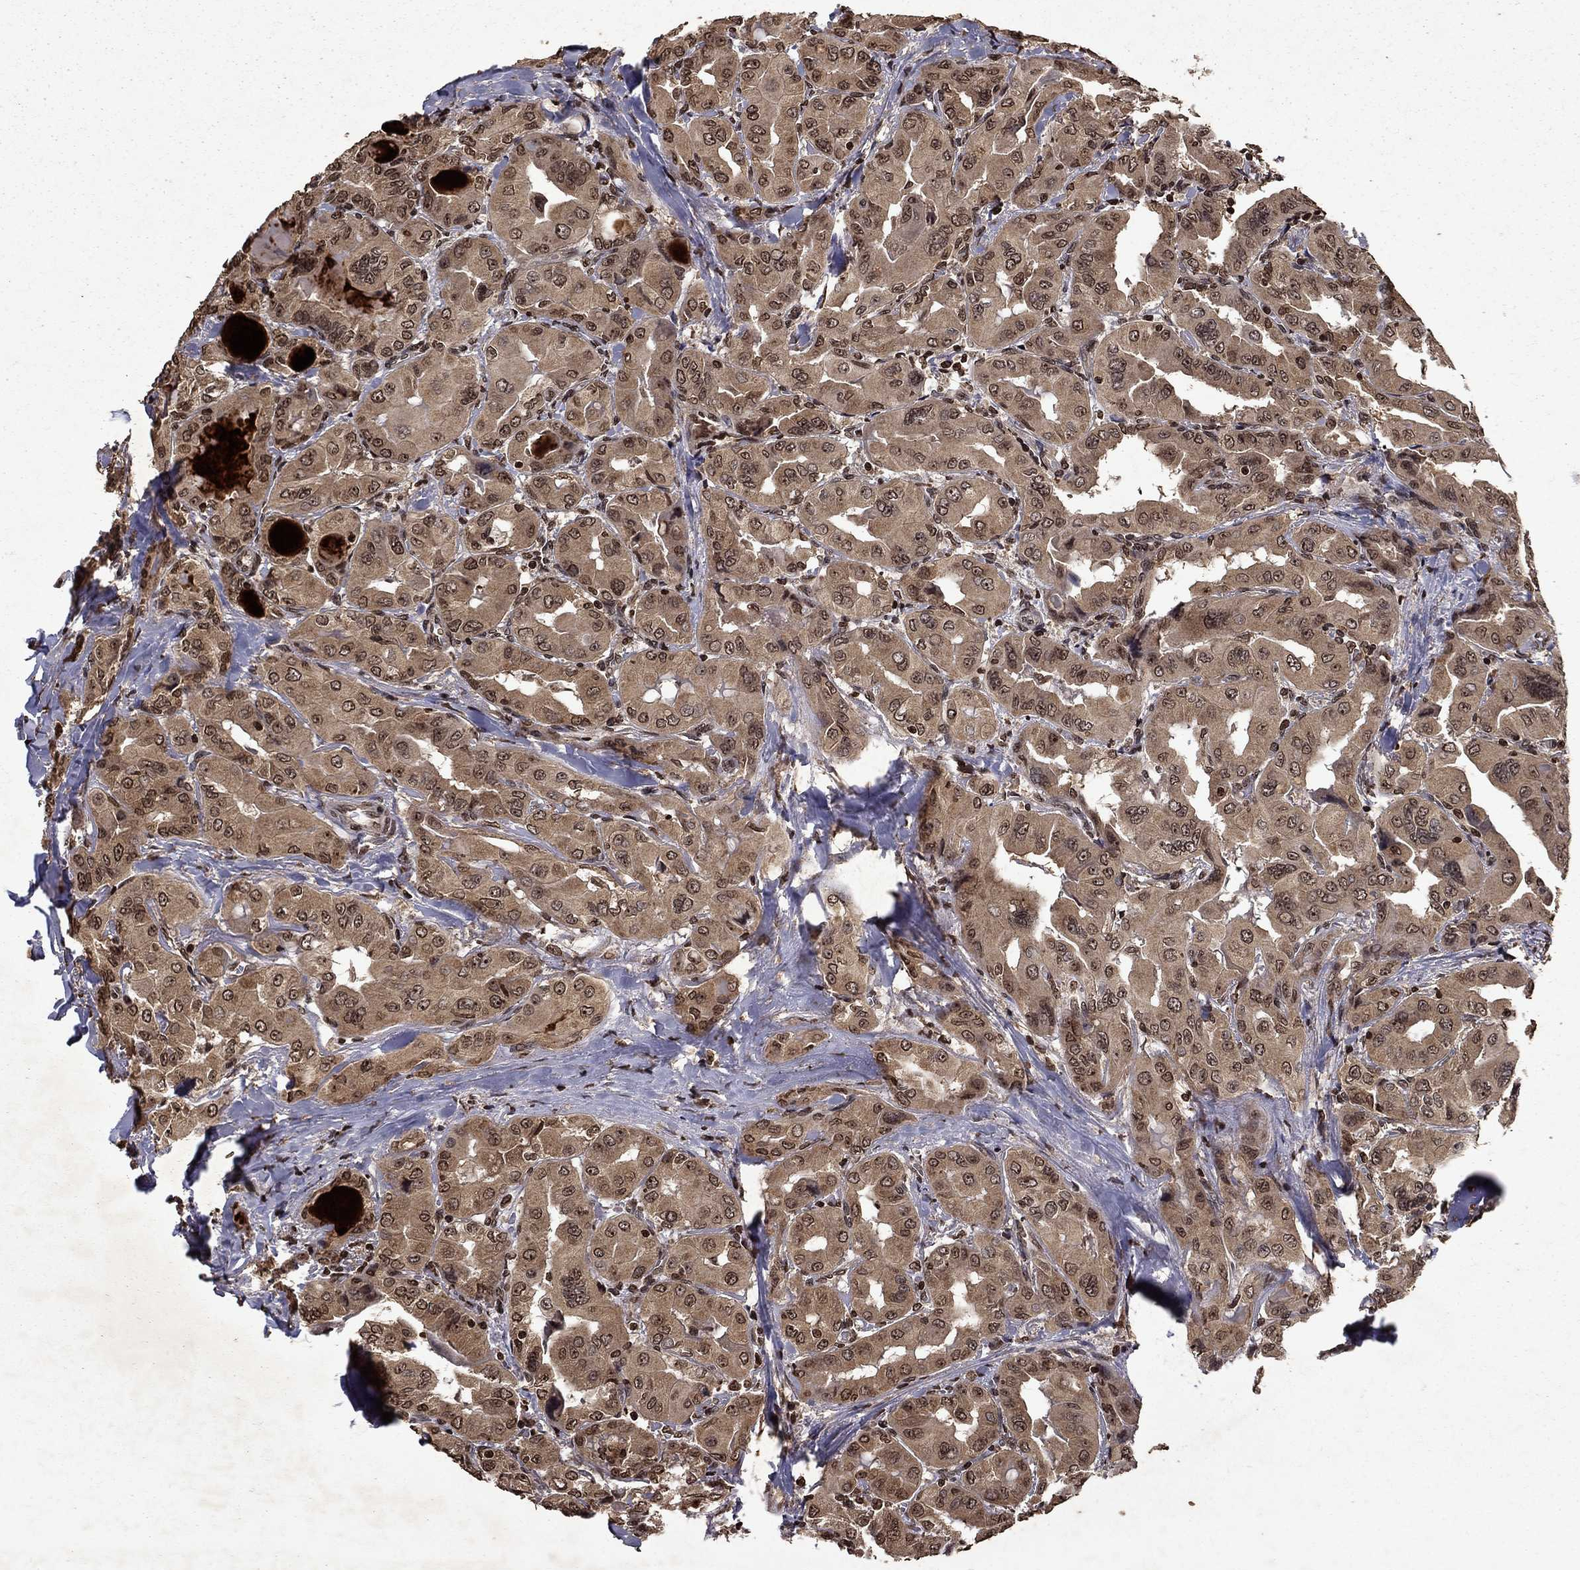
{"staining": {"intensity": "moderate", "quantity": ">75%", "location": "cytoplasmic/membranous,nuclear"}, "tissue": "thyroid cancer", "cell_type": "Tumor cells", "image_type": "cancer", "snomed": [{"axis": "morphology", "description": "Normal tissue, NOS"}, {"axis": "morphology", "description": "Papillary adenocarcinoma, NOS"}, {"axis": "topography", "description": "Thyroid gland"}], "caption": "Immunohistochemical staining of human thyroid papillary adenocarcinoma reveals medium levels of moderate cytoplasmic/membranous and nuclear positivity in approximately >75% of tumor cells.", "gene": "PIN4", "patient": {"sex": "female", "age": 66}}